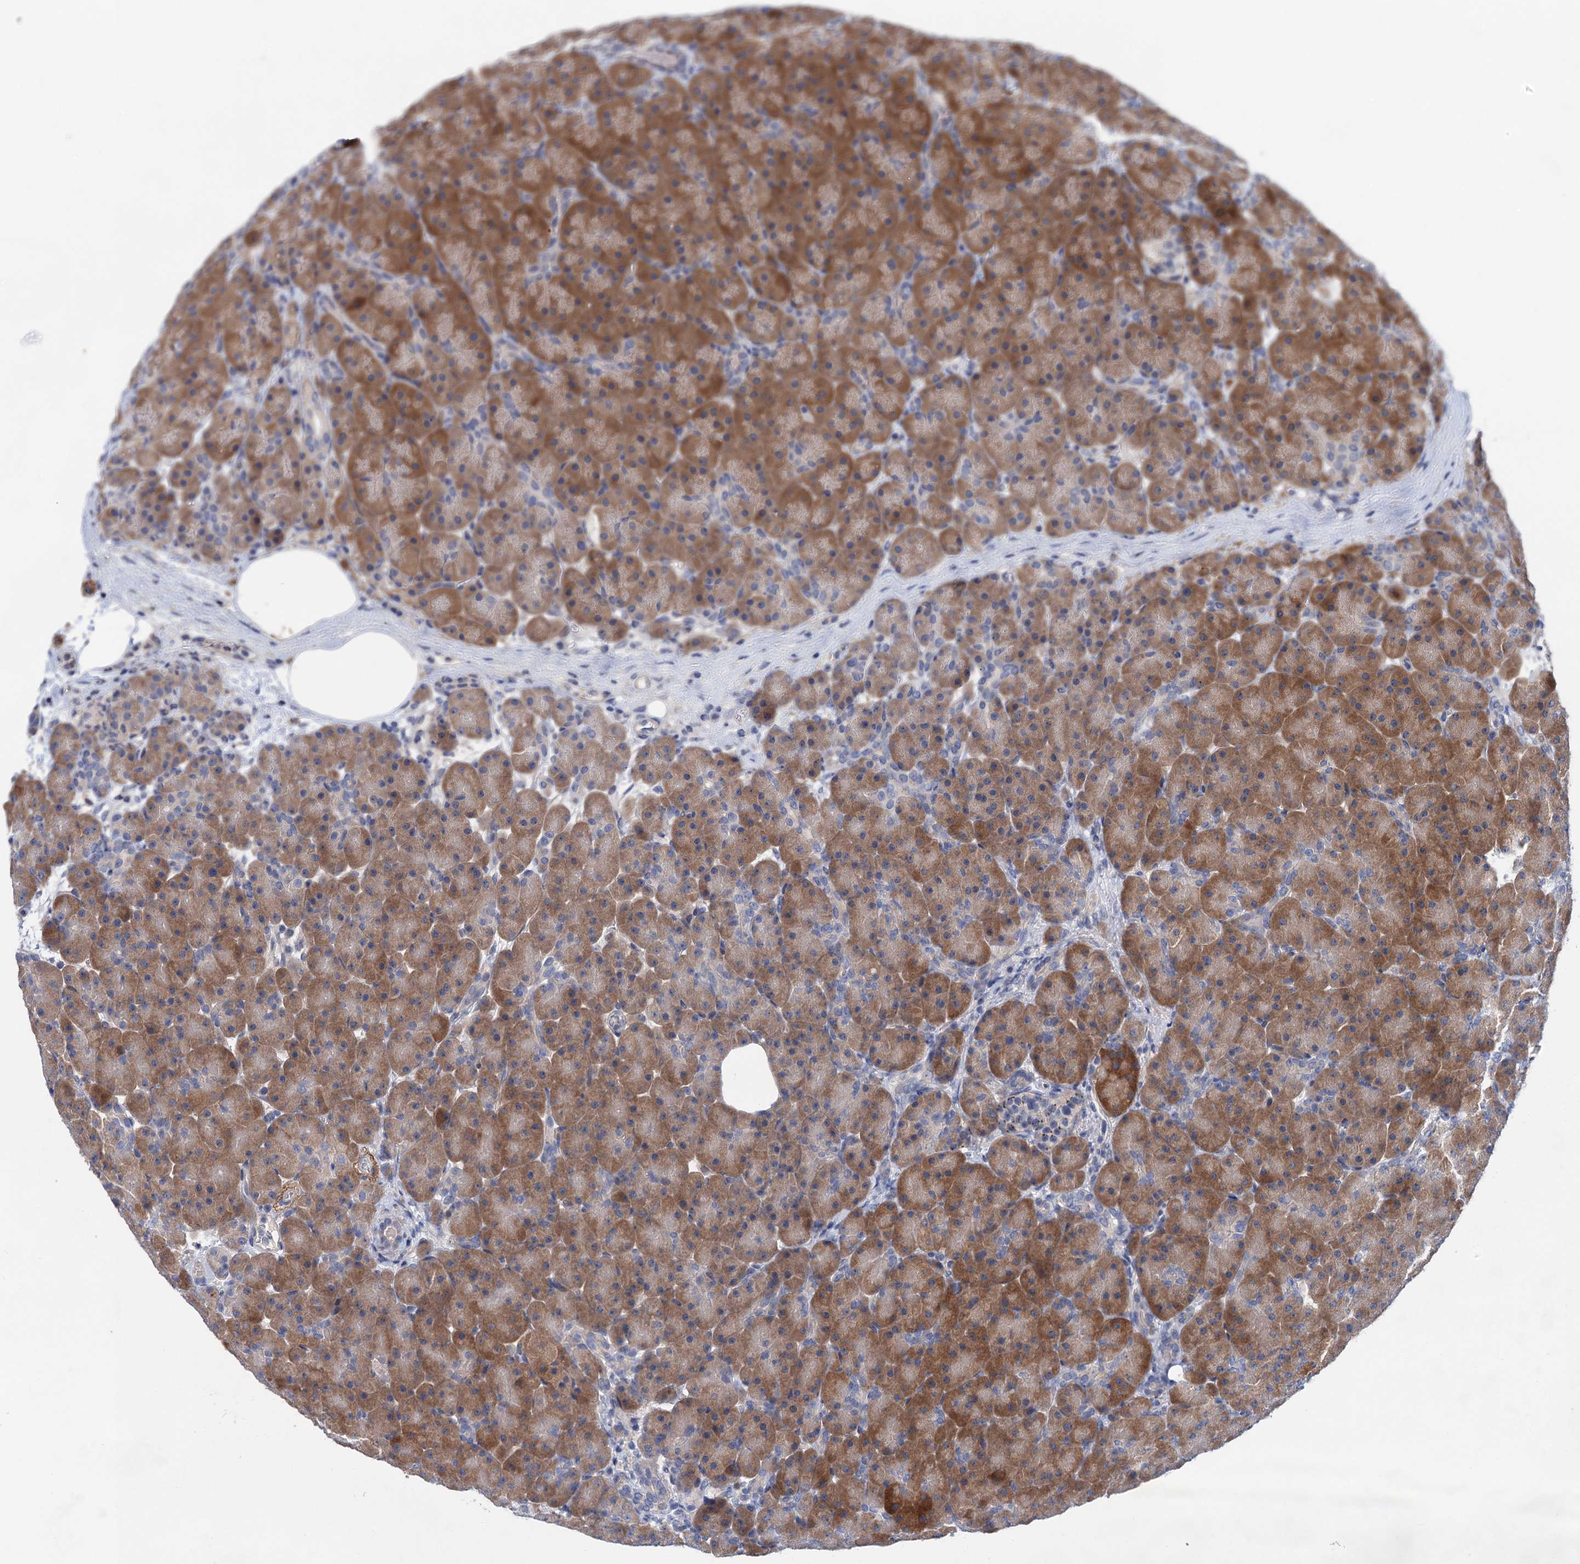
{"staining": {"intensity": "moderate", "quantity": "25%-75%", "location": "cytoplasmic/membranous"}, "tissue": "pancreas", "cell_type": "Exocrine glandular cells", "image_type": "normal", "snomed": [{"axis": "morphology", "description": "Normal tissue, NOS"}, {"axis": "topography", "description": "Pancreas"}], "caption": "High-power microscopy captured an immunohistochemistry (IHC) micrograph of unremarkable pancreas, revealing moderate cytoplasmic/membranous expression in approximately 25%-75% of exocrine glandular cells. (brown staining indicates protein expression, while blue staining denotes nuclei).", "gene": "MORN3", "patient": {"sex": "male", "age": 66}}